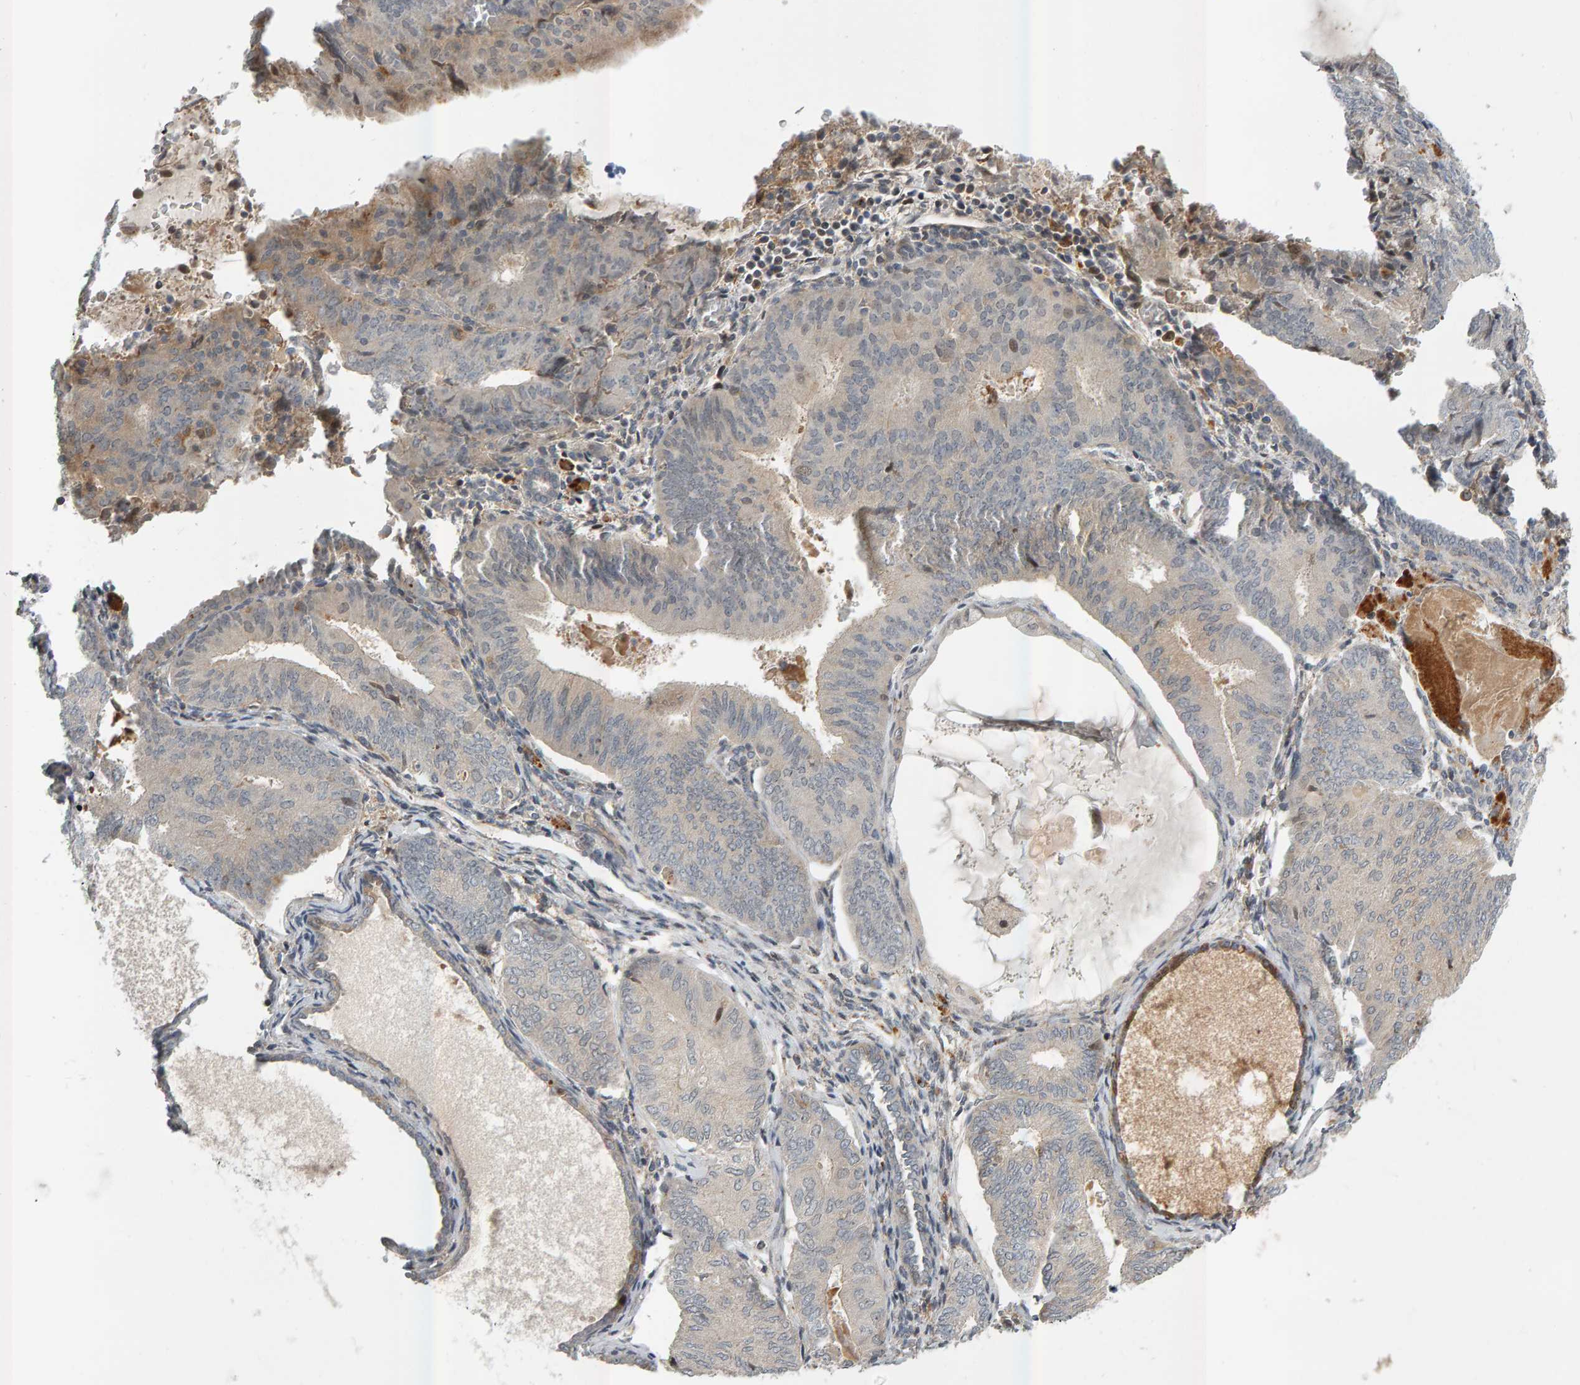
{"staining": {"intensity": "weak", "quantity": "<25%", "location": "cytoplasmic/membranous"}, "tissue": "endometrial cancer", "cell_type": "Tumor cells", "image_type": "cancer", "snomed": [{"axis": "morphology", "description": "Adenocarcinoma, NOS"}, {"axis": "topography", "description": "Endometrium"}], "caption": "Immunohistochemical staining of human endometrial cancer shows no significant expression in tumor cells. The staining was performed using DAB to visualize the protein expression in brown, while the nuclei were stained in blue with hematoxylin (Magnification: 20x).", "gene": "ZNF160", "patient": {"sex": "female", "age": 81}}